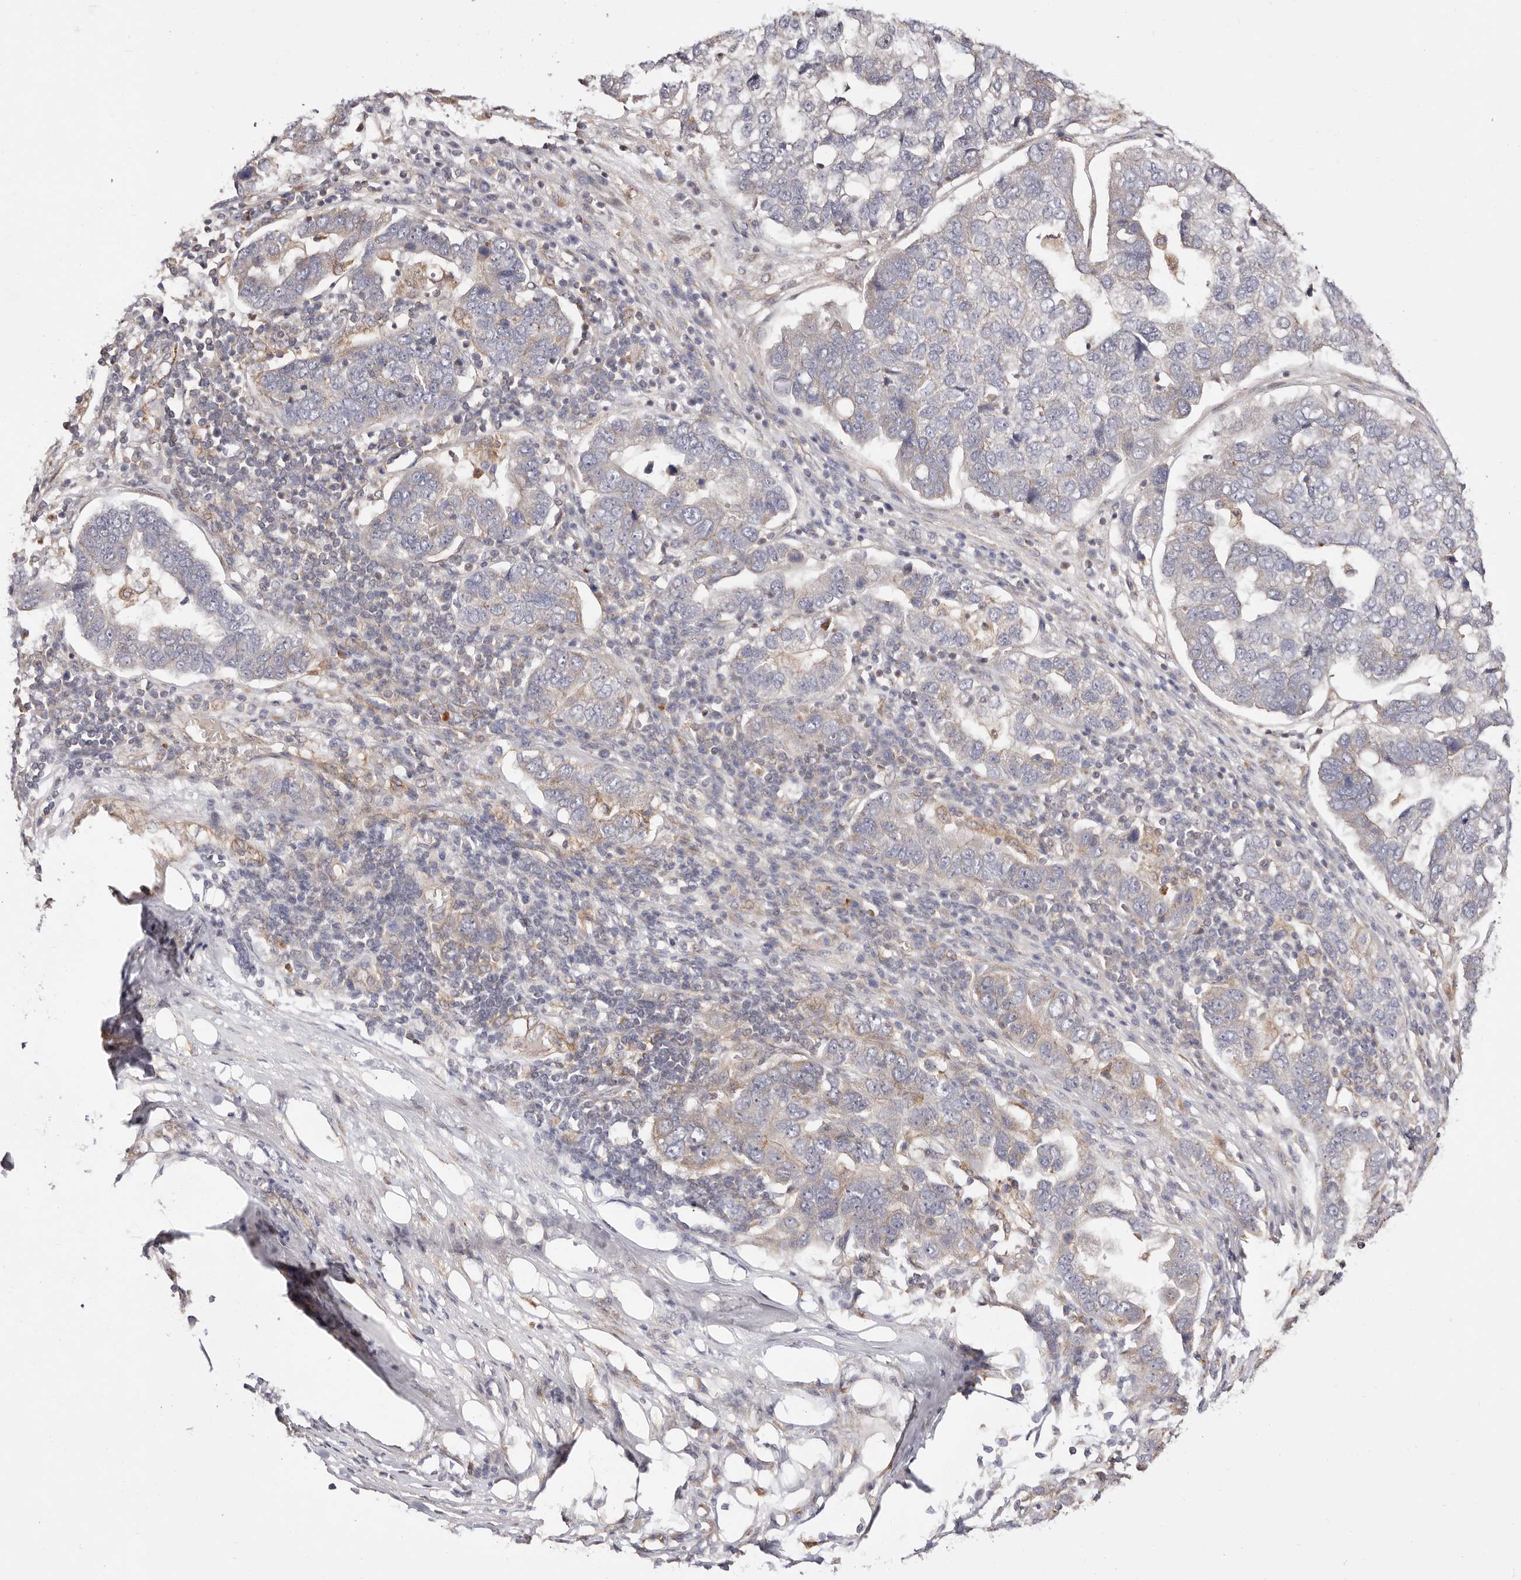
{"staining": {"intensity": "weak", "quantity": "<25%", "location": "cytoplasmic/membranous"}, "tissue": "pancreatic cancer", "cell_type": "Tumor cells", "image_type": "cancer", "snomed": [{"axis": "morphology", "description": "Adenocarcinoma, NOS"}, {"axis": "topography", "description": "Pancreas"}], "caption": "There is no significant staining in tumor cells of pancreatic cancer.", "gene": "MAPK1", "patient": {"sex": "female", "age": 61}}